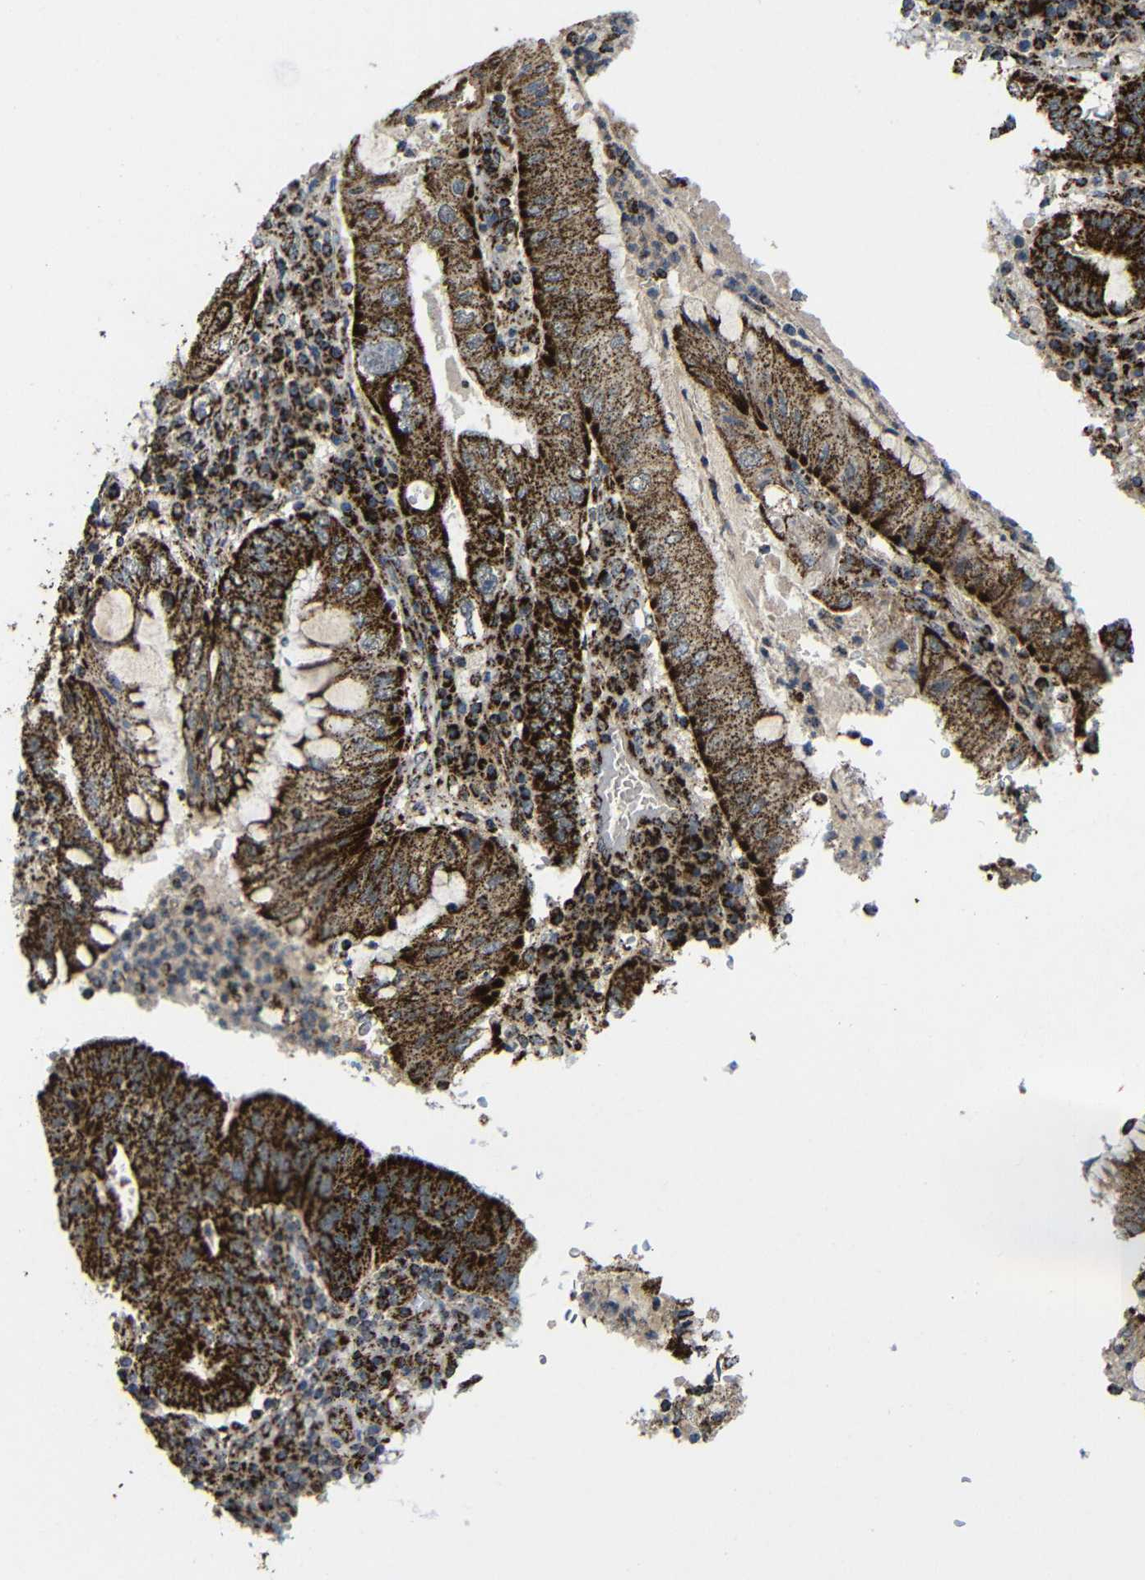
{"staining": {"intensity": "strong", "quantity": ">75%", "location": "cytoplasmic/membranous"}, "tissue": "stomach cancer", "cell_type": "Tumor cells", "image_type": "cancer", "snomed": [{"axis": "morphology", "description": "Normal tissue, NOS"}, {"axis": "morphology", "description": "Adenocarcinoma, NOS"}, {"axis": "topography", "description": "Esophagus"}, {"axis": "topography", "description": "Stomach, upper"}, {"axis": "topography", "description": "Peripheral nerve tissue"}], "caption": "Immunohistochemistry of adenocarcinoma (stomach) shows high levels of strong cytoplasmic/membranous expression in about >75% of tumor cells.", "gene": "ATP5F1A", "patient": {"sex": "male", "age": 62}}